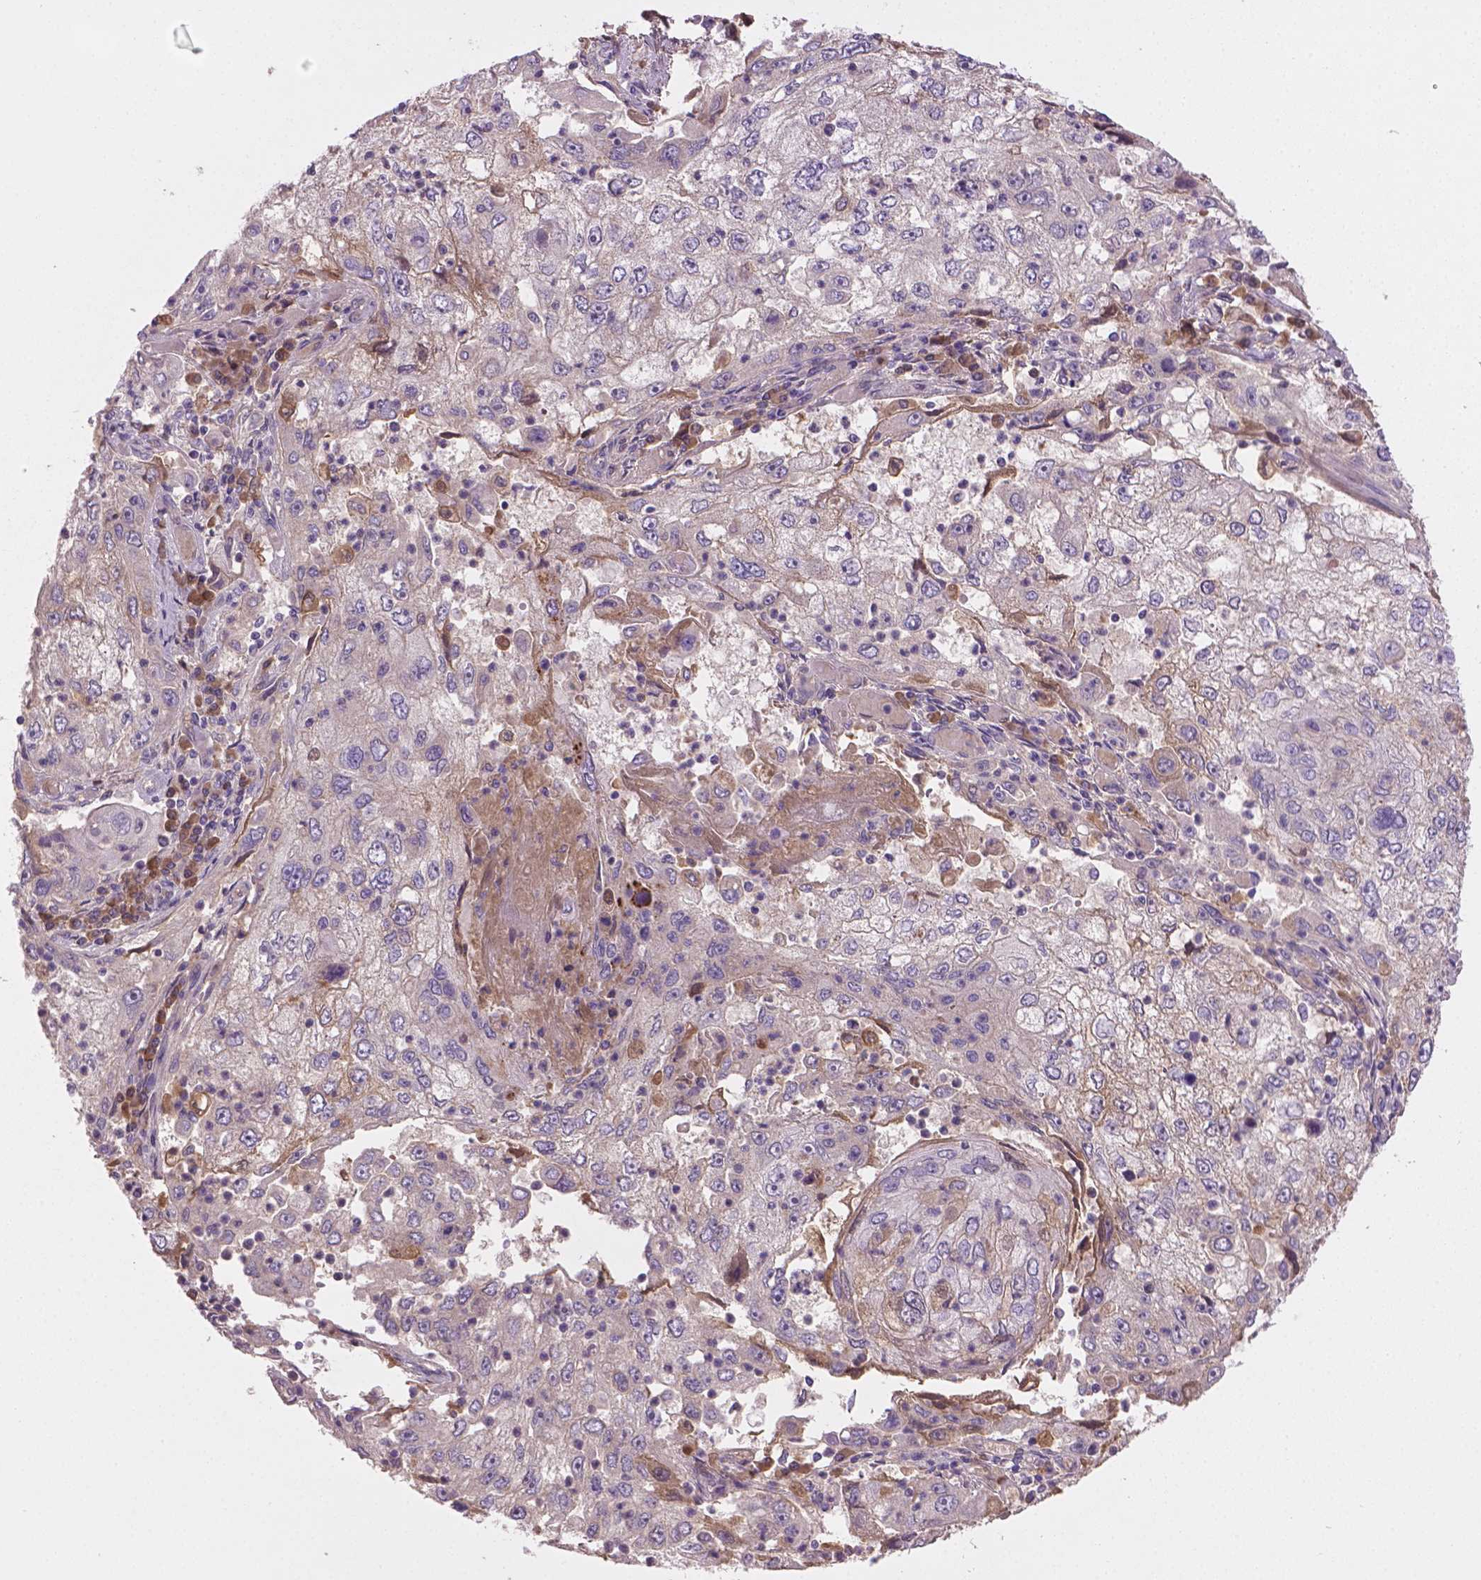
{"staining": {"intensity": "negative", "quantity": "none", "location": "none"}, "tissue": "cervical cancer", "cell_type": "Tumor cells", "image_type": "cancer", "snomed": [{"axis": "morphology", "description": "Squamous cell carcinoma, NOS"}, {"axis": "topography", "description": "Cervix"}], "caption": "Tumor cells are negative for protein expression in human squamous cell carcinoma (cervical).", "gene": "SOX17", "patient": {"sex": "female", "age": 36}}